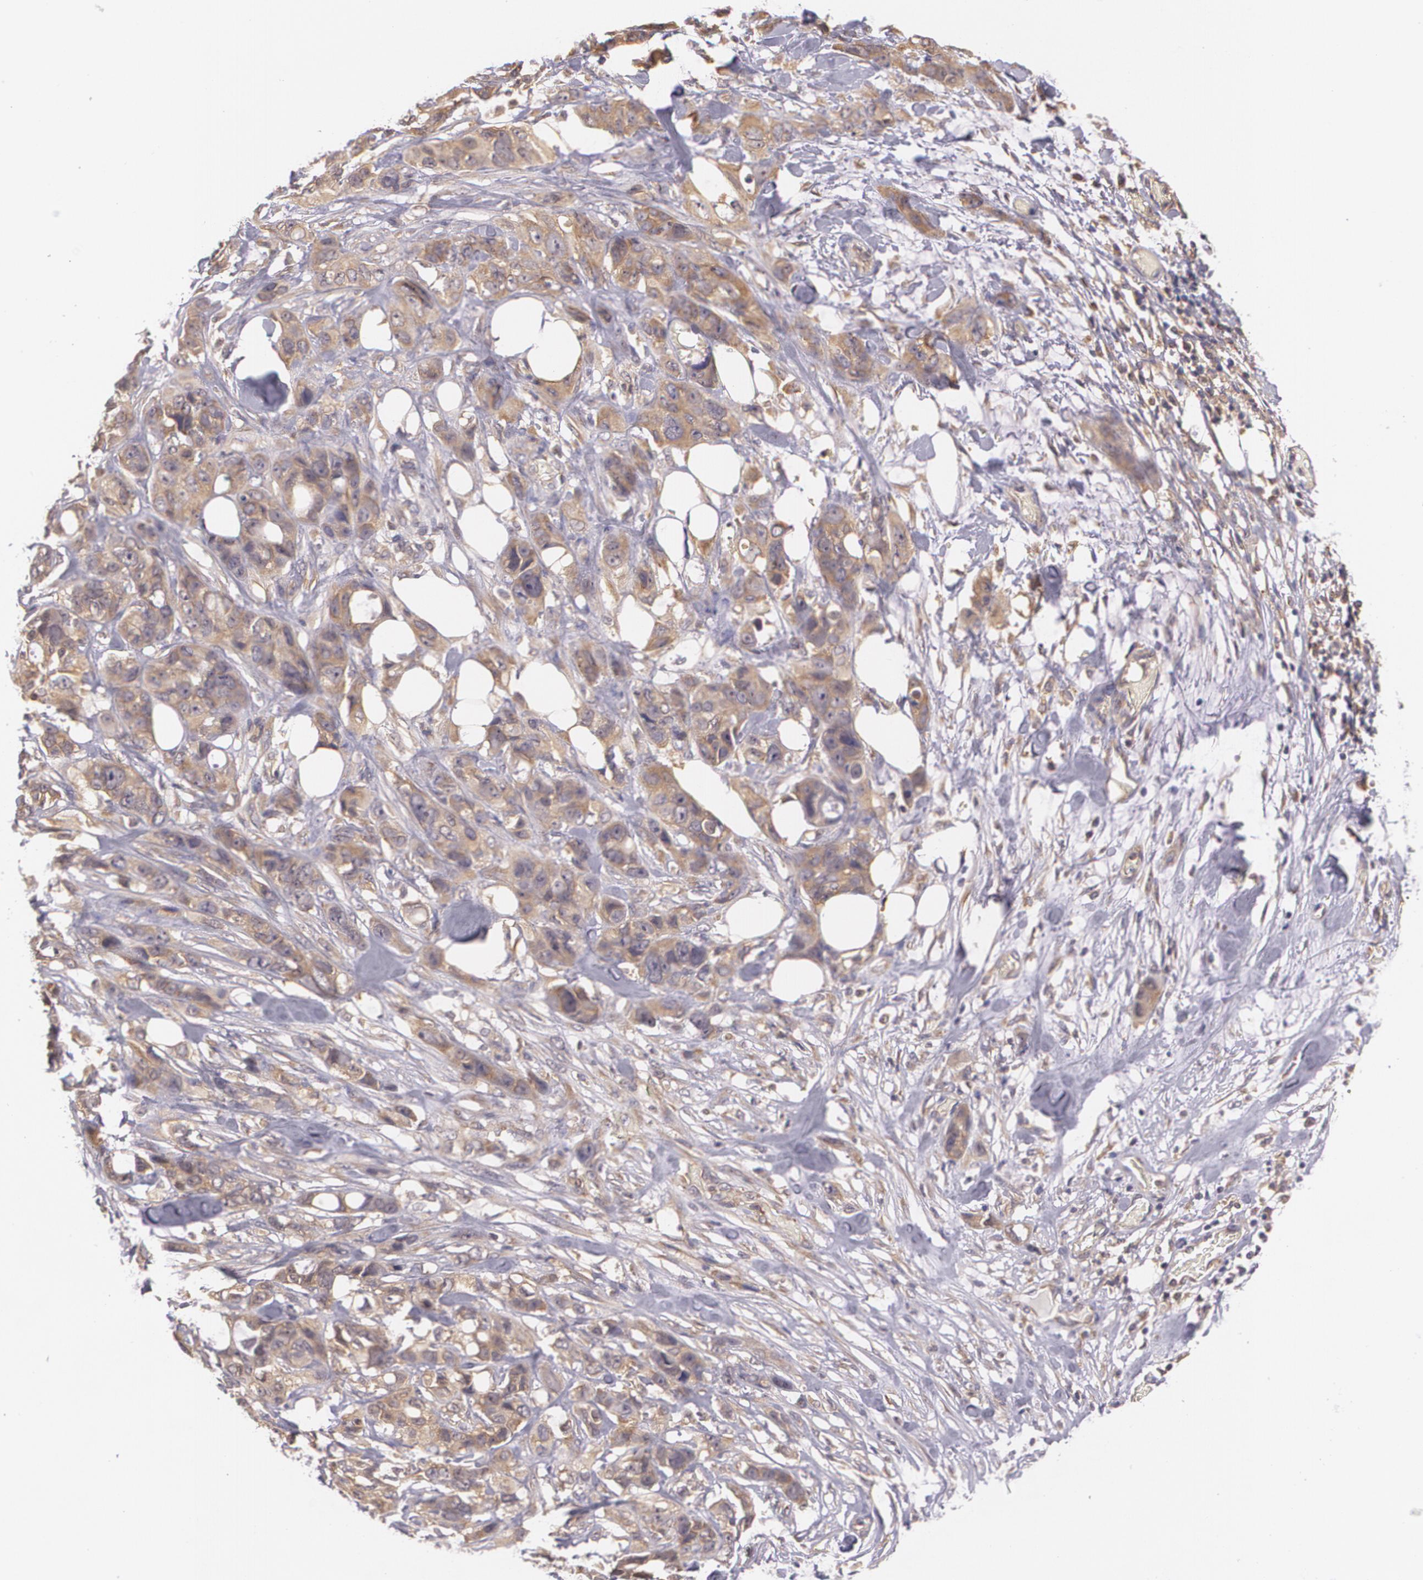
{"staining": {"intensity": "weak", "quantity": ">75%", "location": "cytoplasmic/membranous"}, "tissue": "stomach cancer", "cell_type": "Tumor cells", "image_type": "cancer", "snomed": [{"axis": "morphology", "description": "Adenocarcinoma, NOS"}, {"axis": "topography", "description": "Stomach, upper"}], "caption": "Stomach adenocarcinoma stained with DAB immunohistochemistry demonstrates low levels of weak cytoplasmic/membranous staining in about >75% of tumor cells.", "gene": "CCL17", "patient": {"sex": "male", "age": 47}}